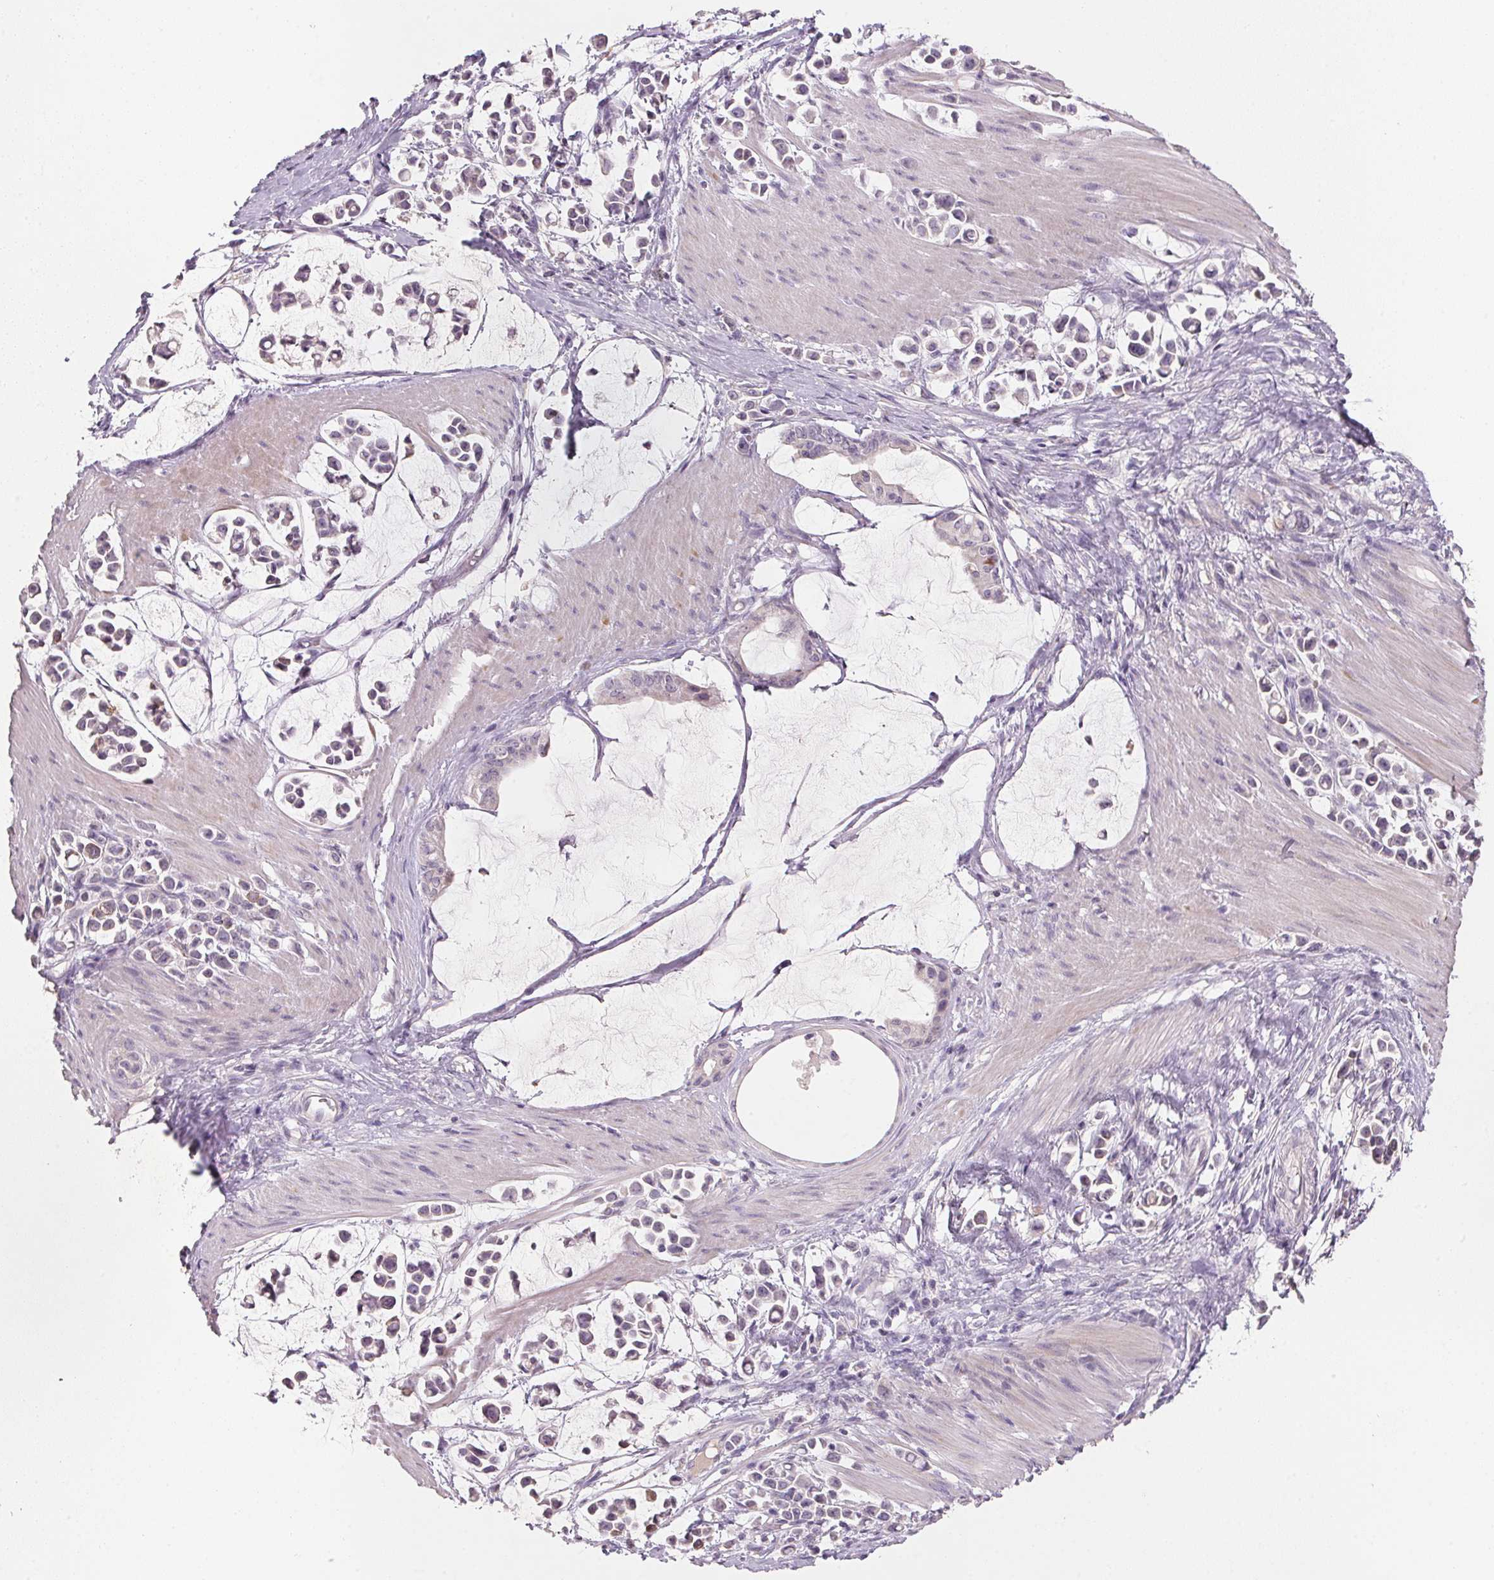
{"staining": {"intensity": "negative", "quantity": "none", "location": "none"}, "tissue": "stomach cancer", "cell_type": "Tumor cells", "image_type": "cancer", "snomed": [{"axis": "morphology", "description": "Adenocarcinoma, NOS"}, {"axis": "topography", "description": "Stomach"}], "caption": "IHC histopathology image of human stomach cancer (adenocarcinoma) stained for a protein (brown), which exhibits no staining in tumor cells.", "gene": "CXCL5", "patient": {"sex": "male", "age": 82}}